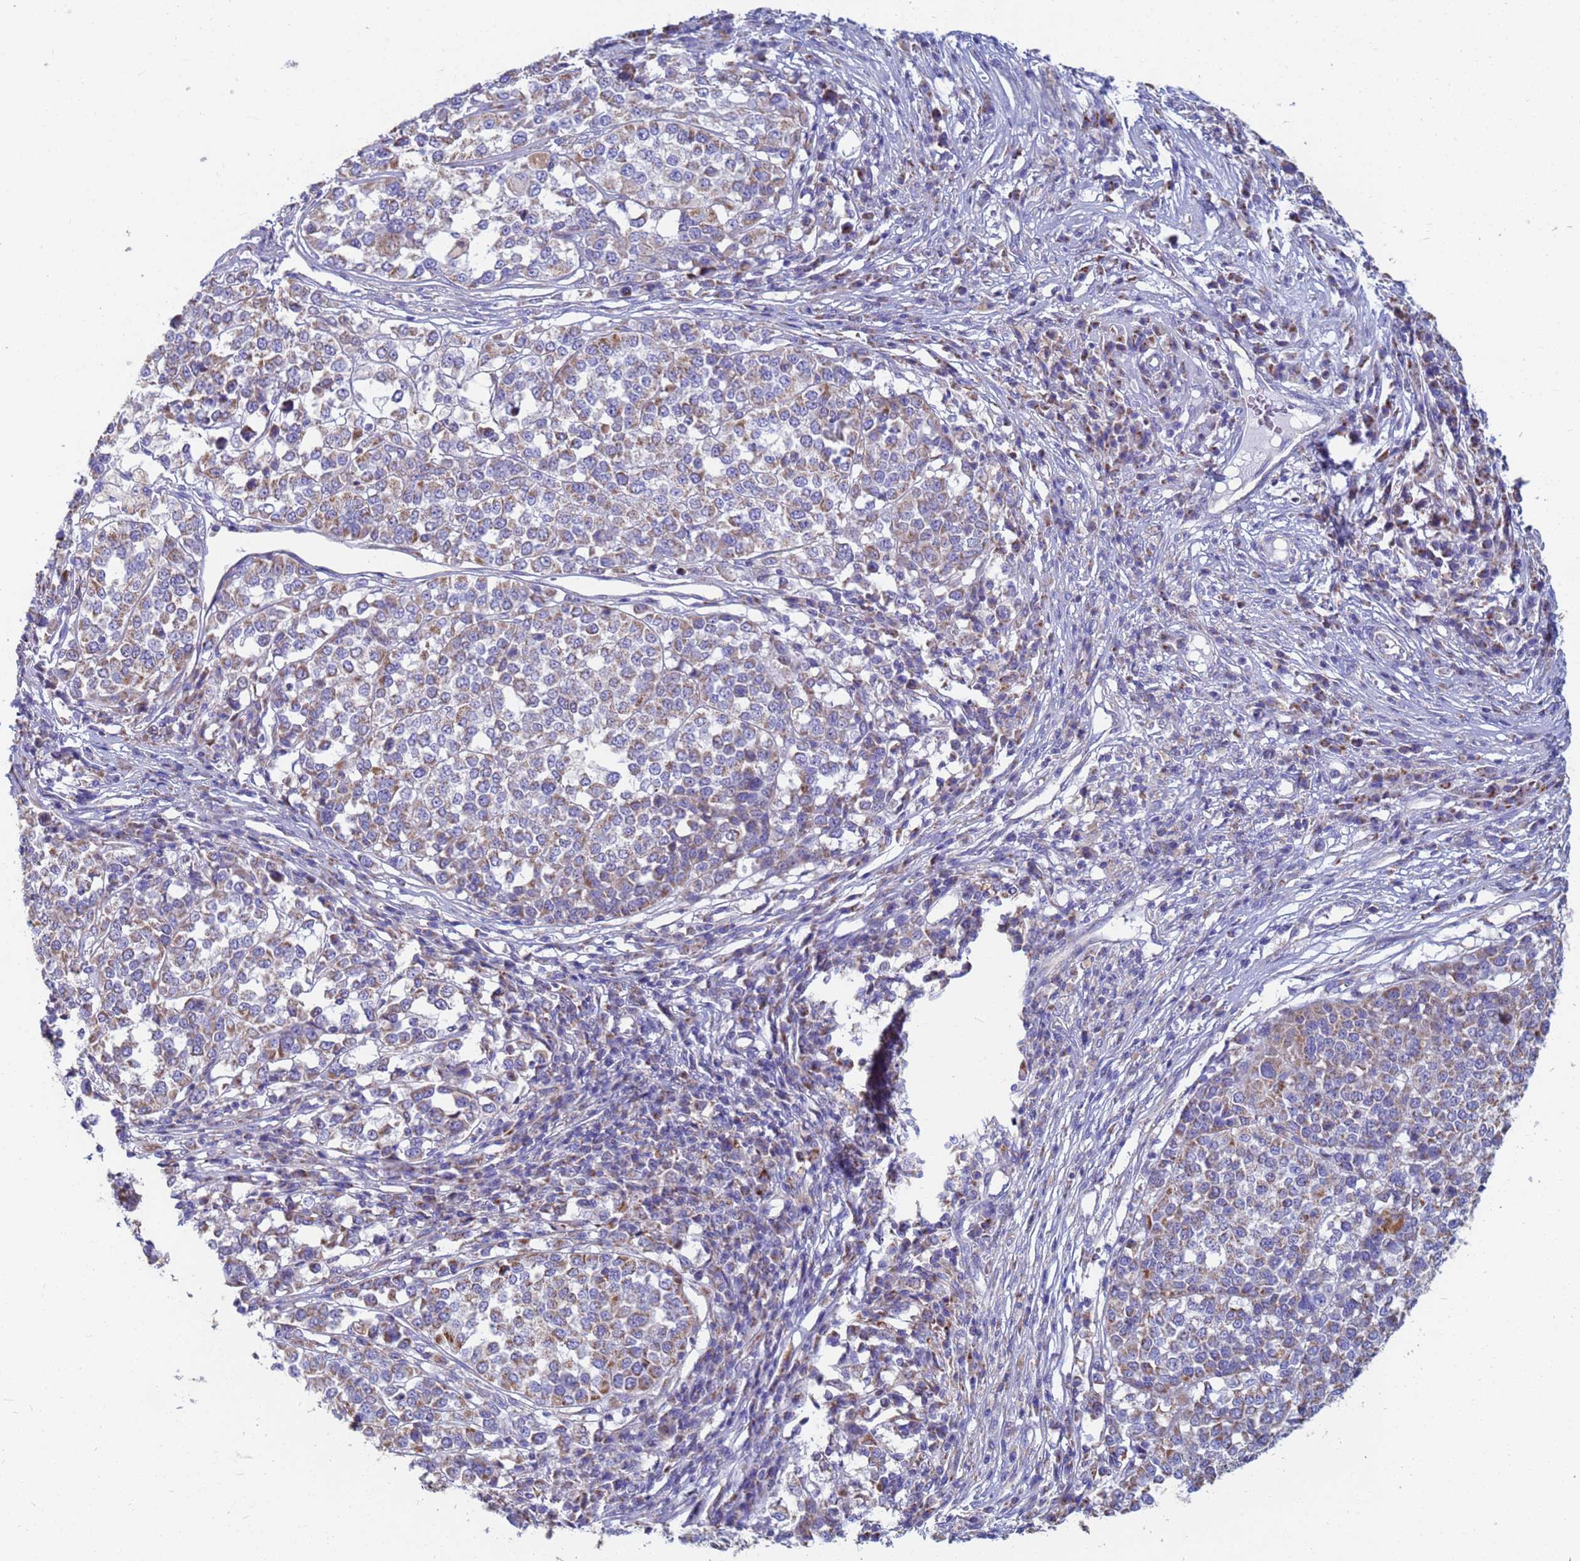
{"staining": {"intensity": "weak", "quantity": "25%-75%", "location": "cytoplasmic/membranous"}, "tissue": "melanoma", "cell_type": "Tumor cells", "image_type": "cancer", "snomed": [{"axis": "morphology", "description": "Malignant melanoma, Metastatic site"}, {"axis": "topography", "description": "Lymph node"}], "caption": "High-magnification brightfield microscopy of malignant melanoma (metastatic site) stained with DAB (brown) and counterstained with hematoxylin (blue). tumor cells exhibit weak cytoplasmic/membranous expression is appreciated in approximately25%-75% of cells.", "gene": "UQCRH", "patient": {"sex": "male", "age": 44}}